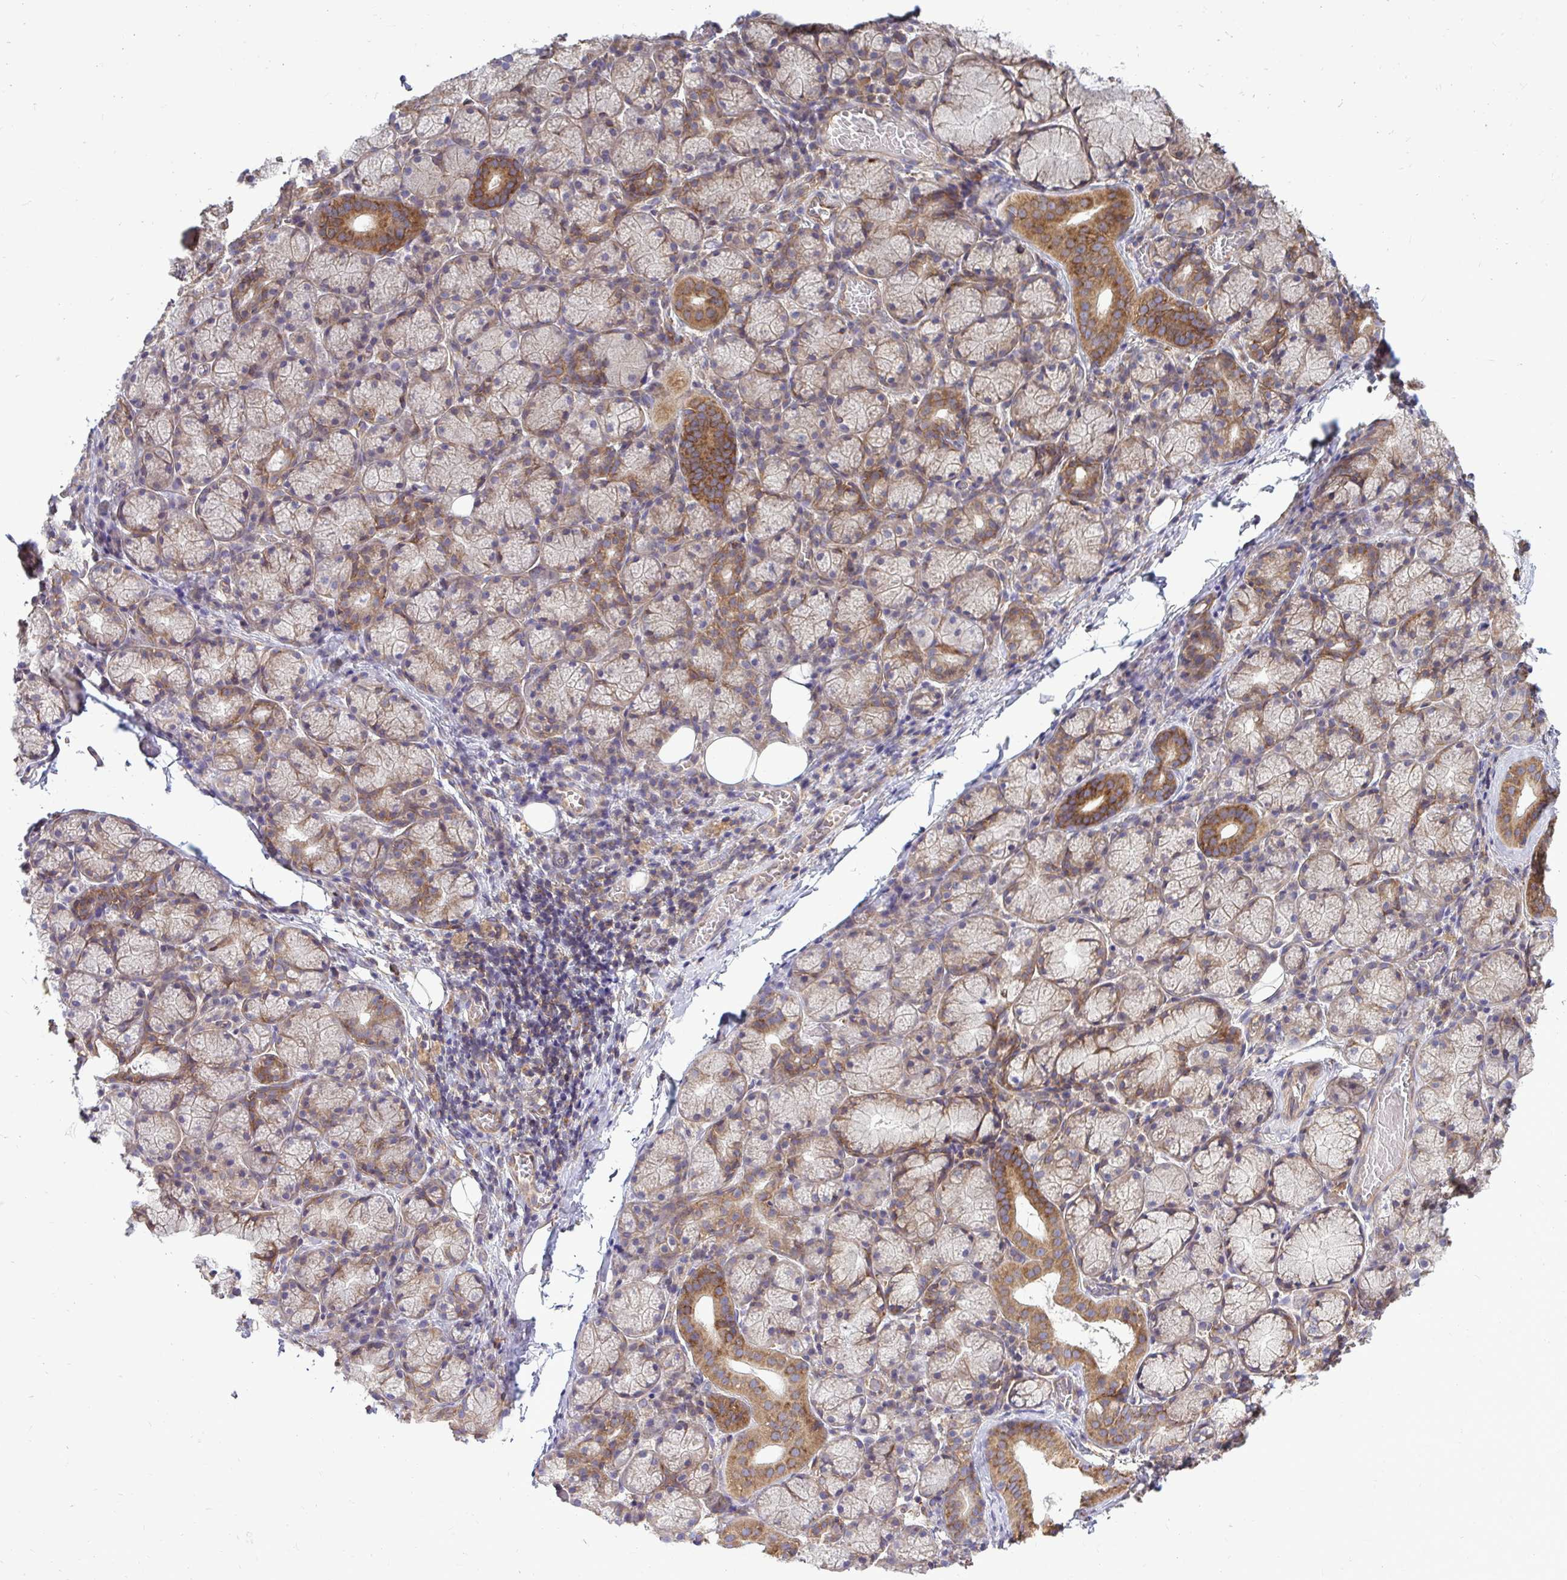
{"staining": {"intensity": "strong", "quantity": "25%-75%", "location": "cytoplasmic/membranous"}, "tissue": "salivary gland", "cell_type": "Glandular cells", "image_type": "normal", "snomed": [{"axis": "morphology", "description": "Normal tissue, NOS"}, {"axis": "topography", "description": "Salivary gland"}], "caption": "This photomicrograph displays immunohistochemistry staining of normal salivary gland, with high strong cytoplasmic/membranous staining in about 25%-75% of glandular cells.", "gene": "FMR1", "patient": {"sex": "female", "age": 24}}